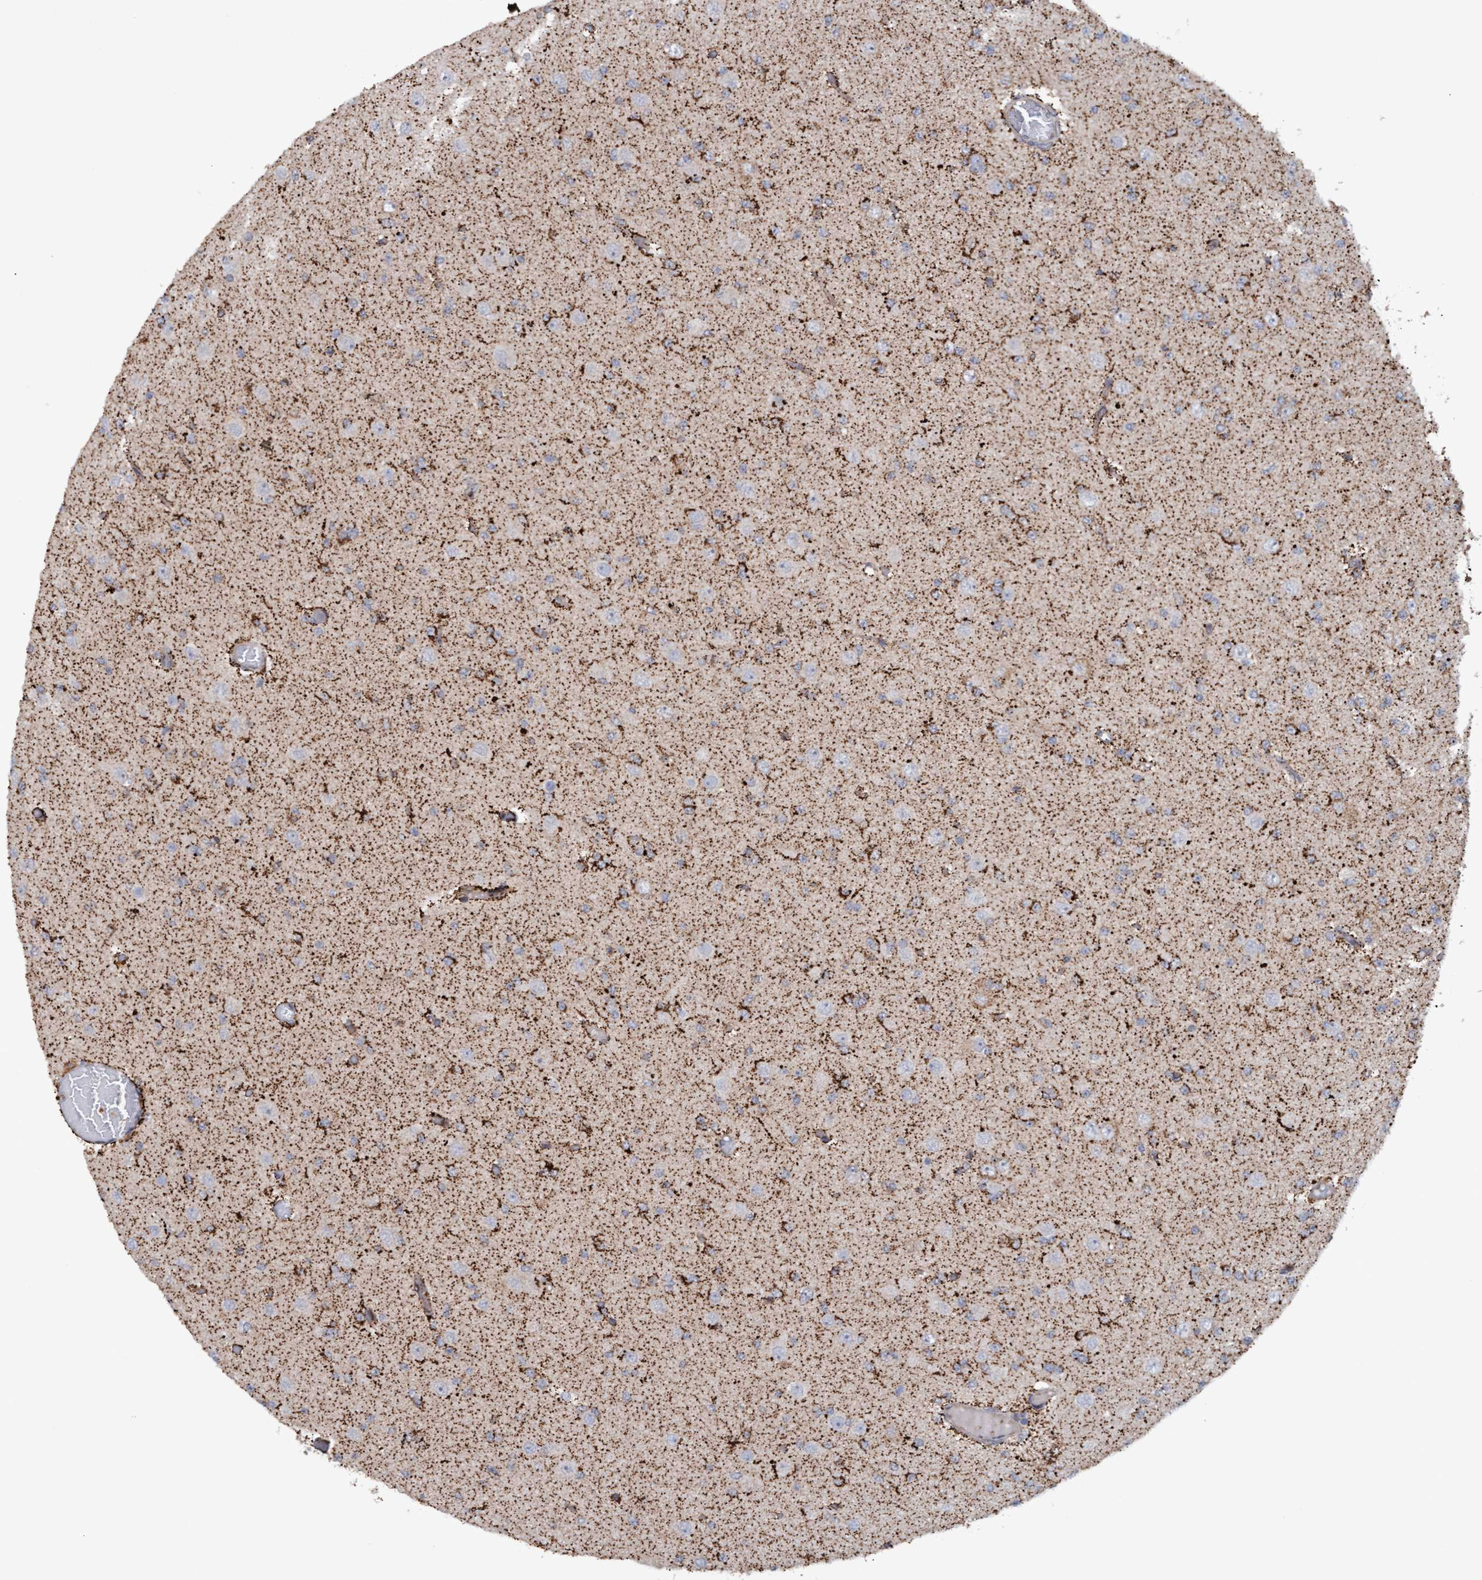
{"staining": {"intensity": "weak", "quantity": "<25%", "location": "cytoplasmic/membranous"}, "tissue": "glioma", "cell_type": "Tumor cells", "image_type": "cancer", "snomed": [{"axis": "morphology", "description": "Glioma, malignant, Low grade"}, {"axis": "topography", "description": "Brain"}], "caption": "Histopathology image shows no protein positivity in tumor cells of malignant glioma (low-grade) tissue.", "gene": "MGLL", "patient": {"sex": "female", "age": 22}}